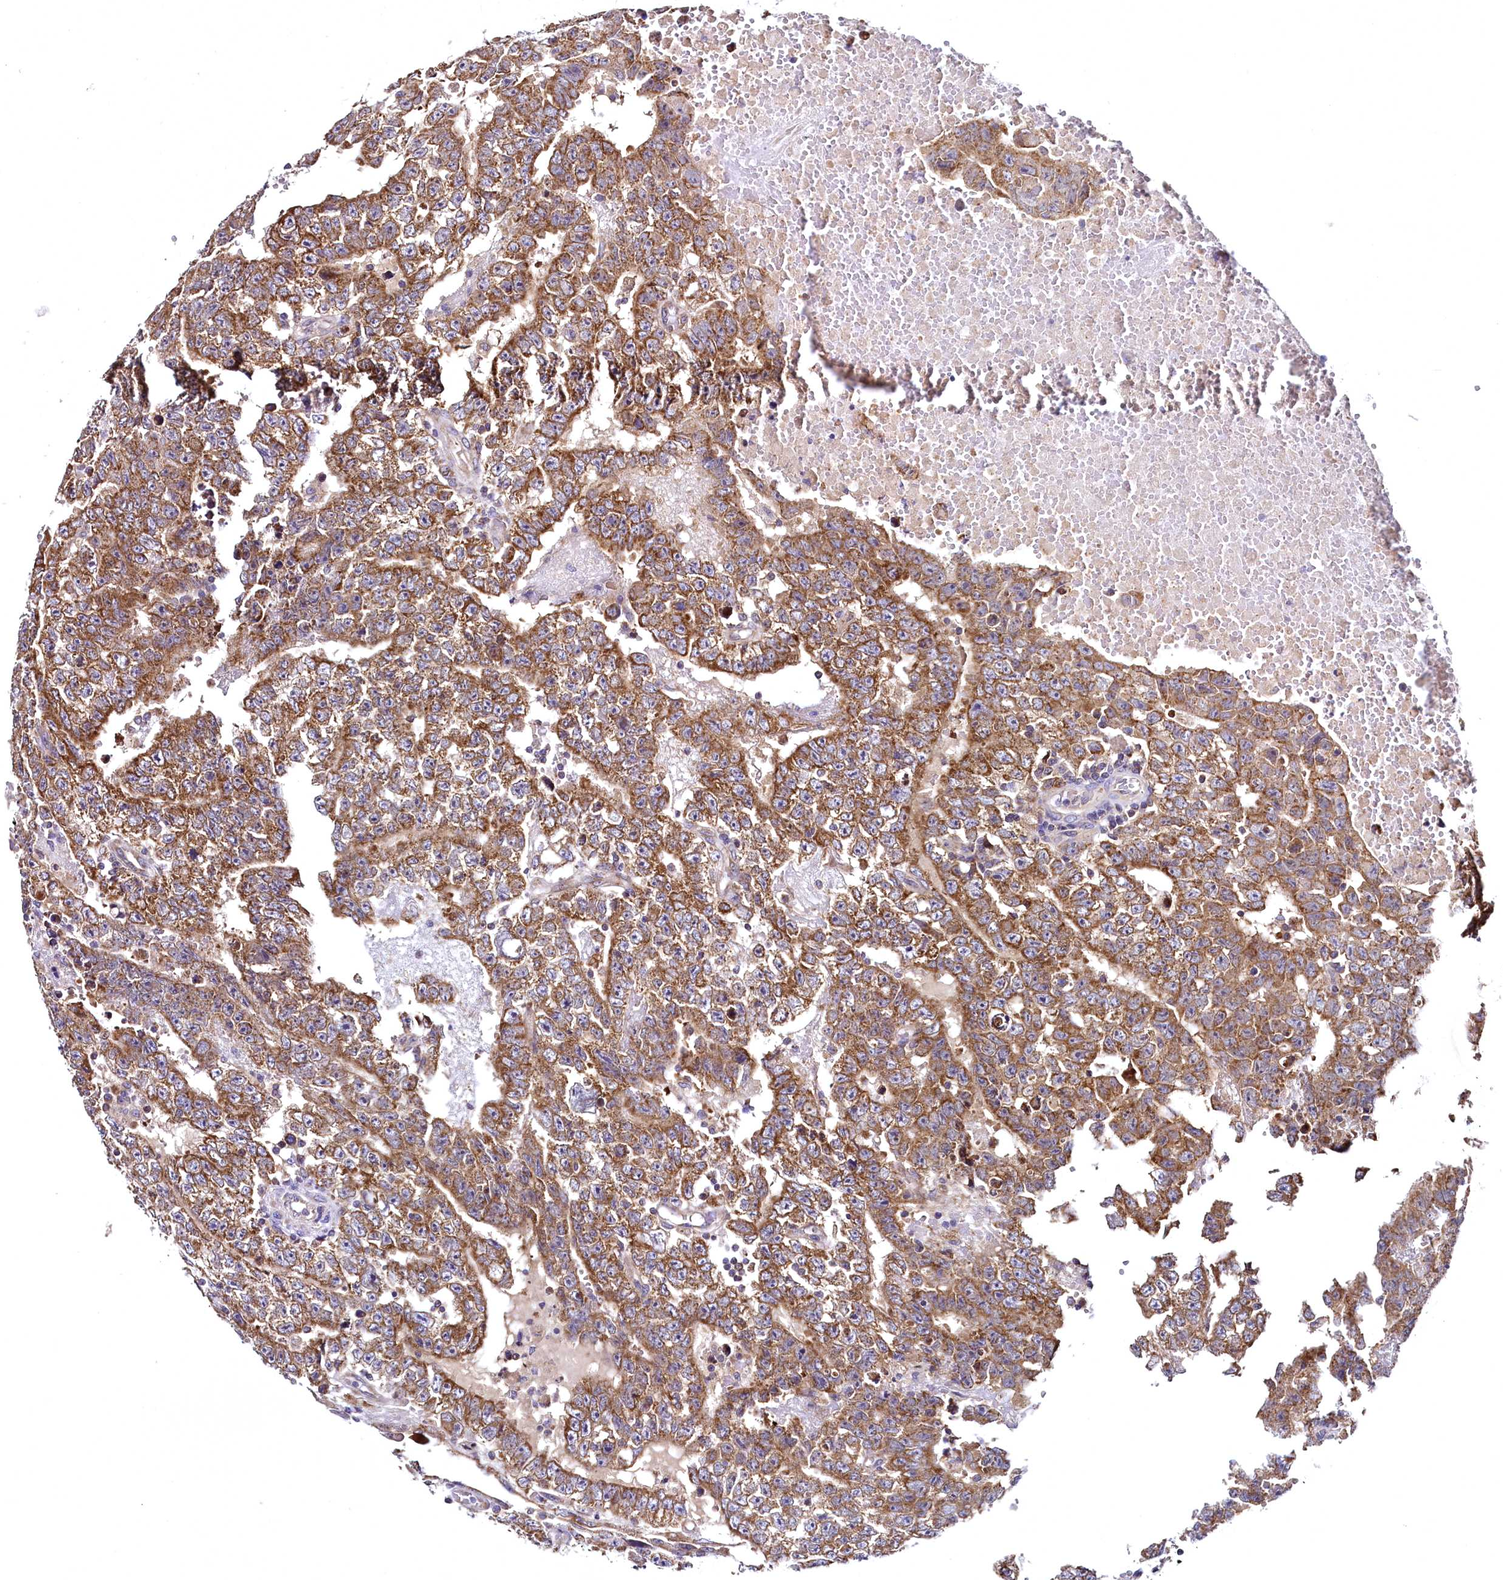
{"staining": {"intensity": "strong", "quantity": ">75%", "location": "cytoplasmic/membranous"}, "tissue": "testis cancer", "cell_type": "Tumor cells", "image_type": "cancer", "snomed": [{"axis": "morphology", "description": "Carcinoma, Embryonal, NOS"}, {"axis": "topography", "description": "Testis"}], "caption": "A histopathology image of human testis embryonal carcinoma stained for a protein demonstrates strong cytoplasmic/membranous brown staining in tumor cells.", "gene": "MRPL57", "patient": {"sex": "male", "age": 25}}